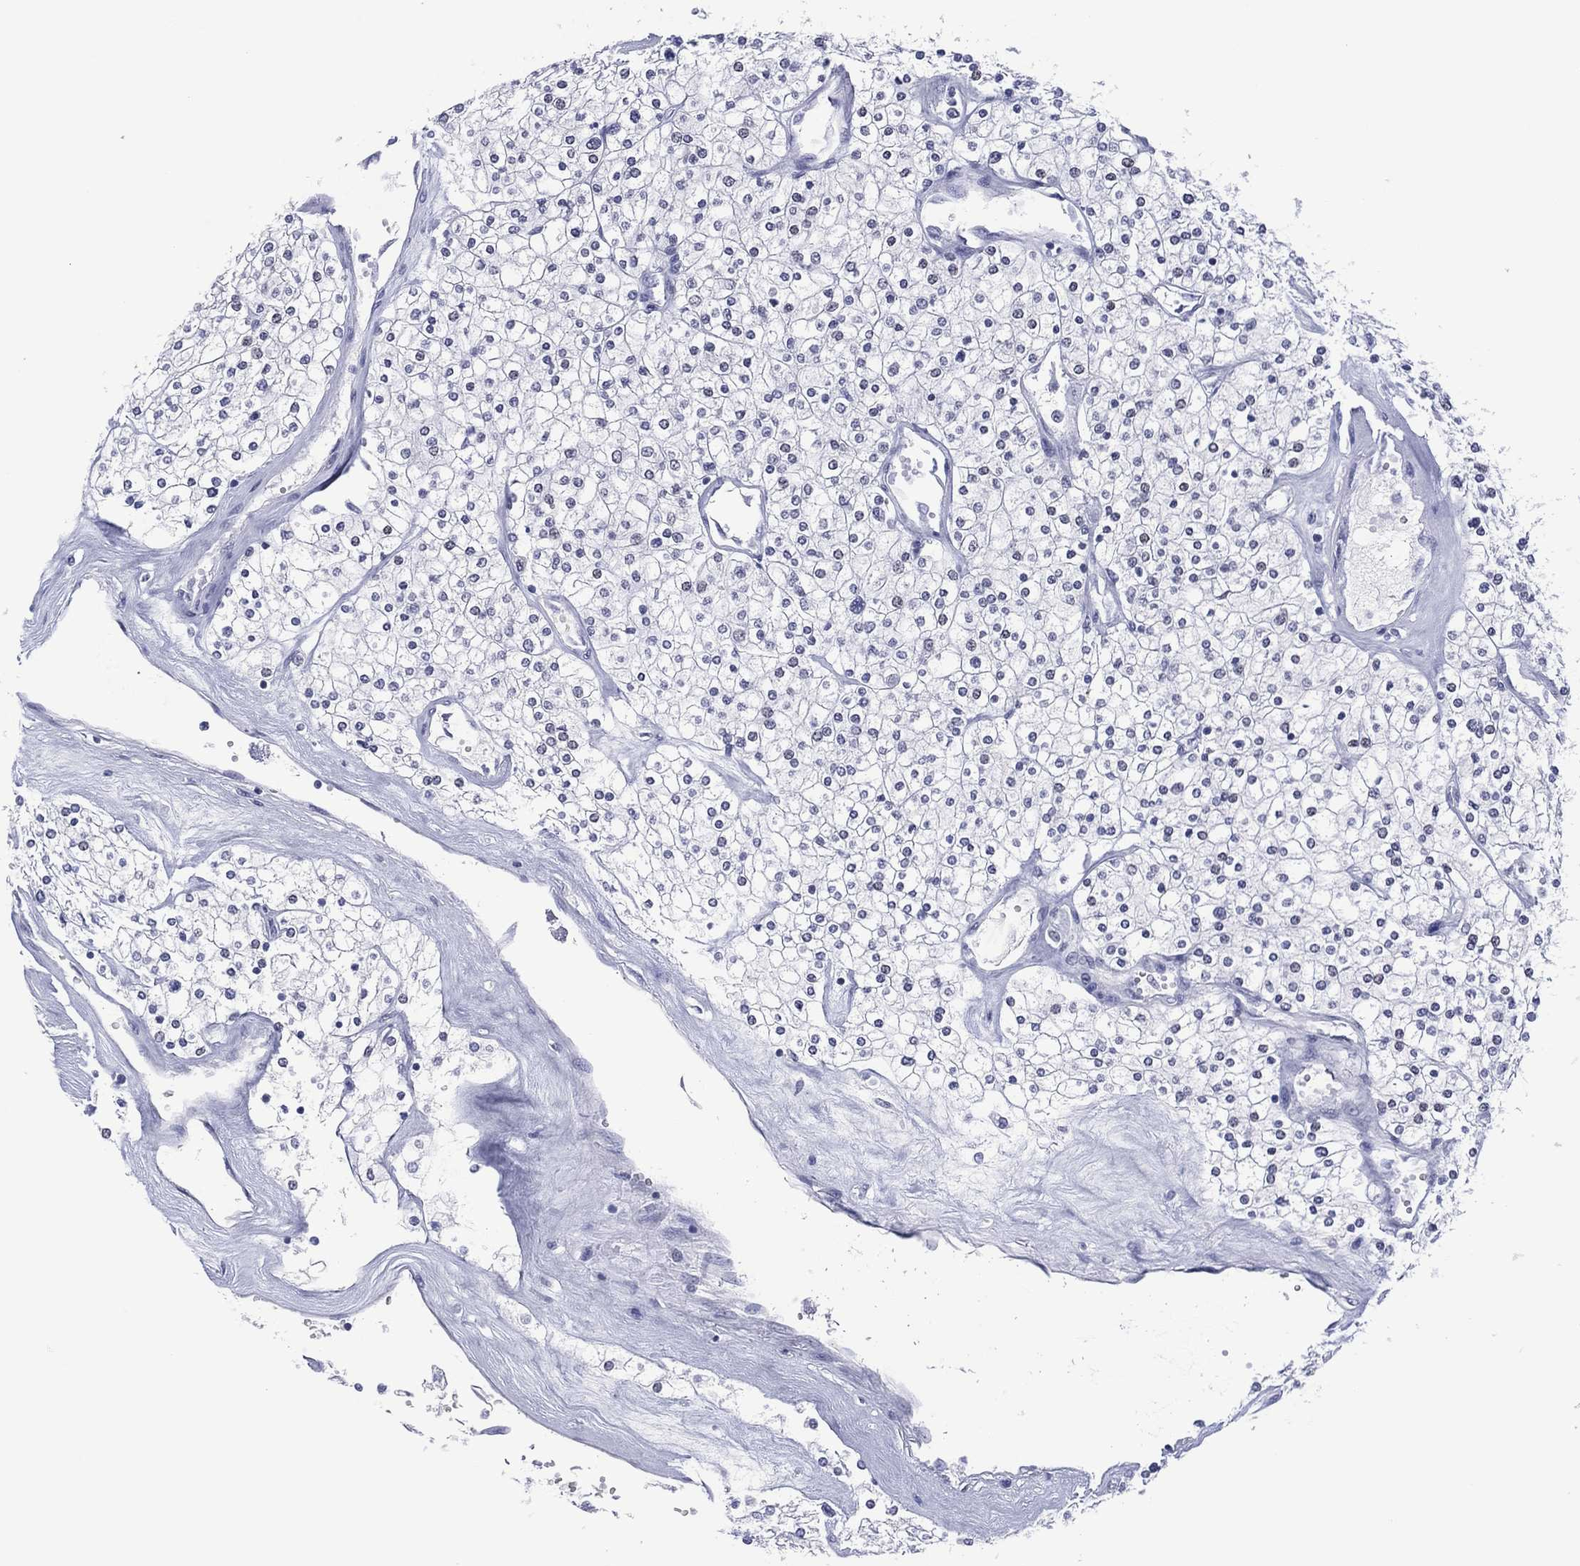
{"staining": {"intensity": "negative", "quantity": "none", "location": "none"}, "tissue": "renal cancer", "cell_type": "Tumor cells", "image_type": "cancer", "snomed": [{"axis": "morphology", "description": "Adenocarcinoma, NOS"}, {"axis": "topography", "description": "Kidney"}], "caption": "DAB immunohistochemical staining of human renal cancer demonstrates no significant expression in tumor cells.", "gene": "UTF1", "patient": {"sex": "male", "age": 80}}